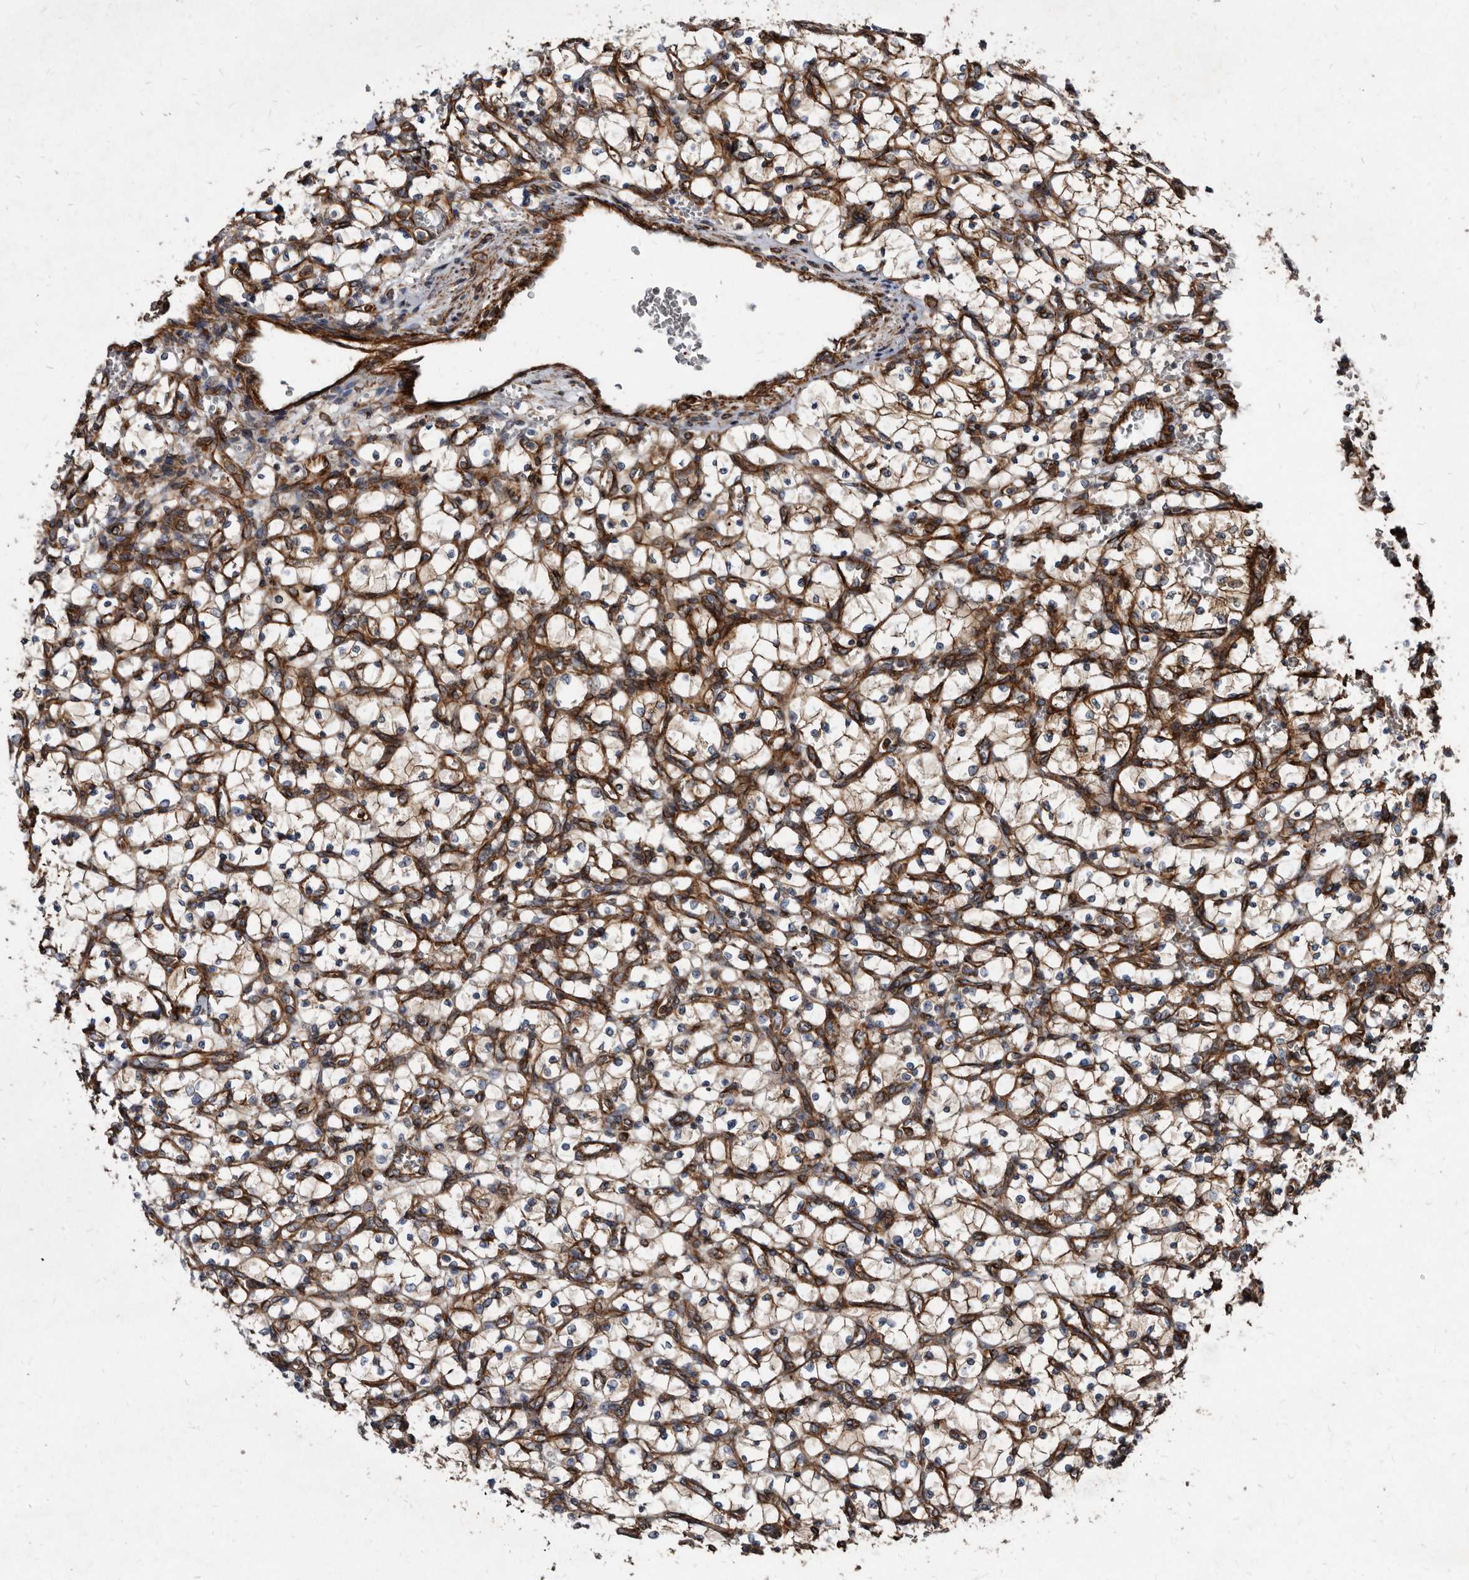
{"staining": {"intensity": "moderate", "quantity": ">75%", "location": "cytoplasmic/membranous"}, "tissue": "renal cancer", "cell_type": "Tumor cells", "image_type": "cancer", "snomed": [{"axis": "morphology", "description": "Adenocarcinoma, NOS"}, {"axis": "topography", "description": "Kidney"}], "caption": "A medium amount of moderate cytoplasmic/membranous staining is identified in approximately >75% of tumor cells in renal adenocarcinoma tissue.", "gene": "KCTD20", "patient": {"sex": "female", "age": 69}}